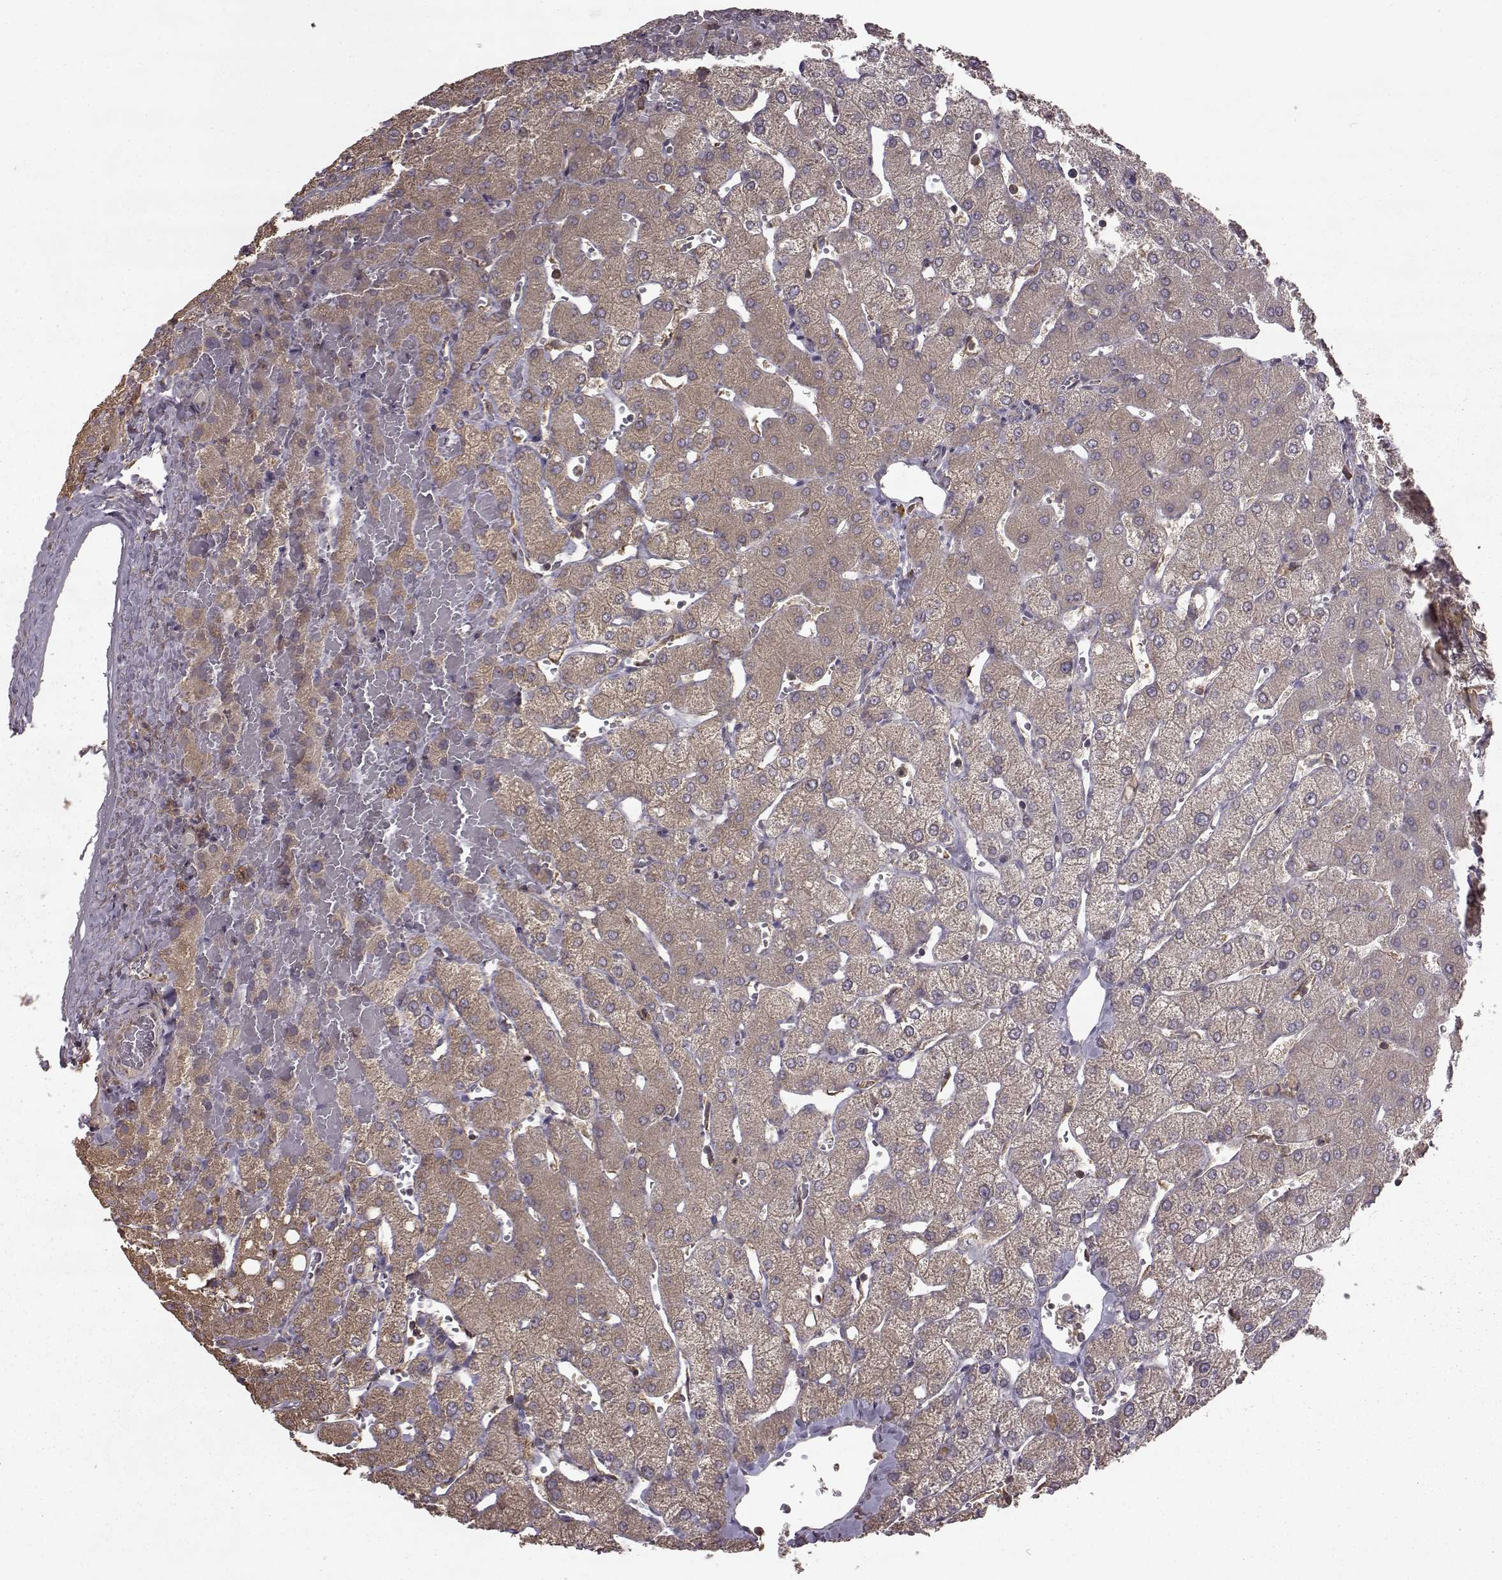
{"staining": {"intensity": "negative", "quantity": "none", "location": "none"}, "tissue": "liver", "cell_type": "Cholangiocytes", "image_type": "normal", "snomed": [{"axis": "morphology", "description": "Normal tissue, NOS"}, {"axis": "topography", "description": "Liver"}], "caption": "Image shows no significant protein staining in cholangiocytes of benign liver.", "gene": "NME1", "patient": {"sex": "female", "age": 54}}